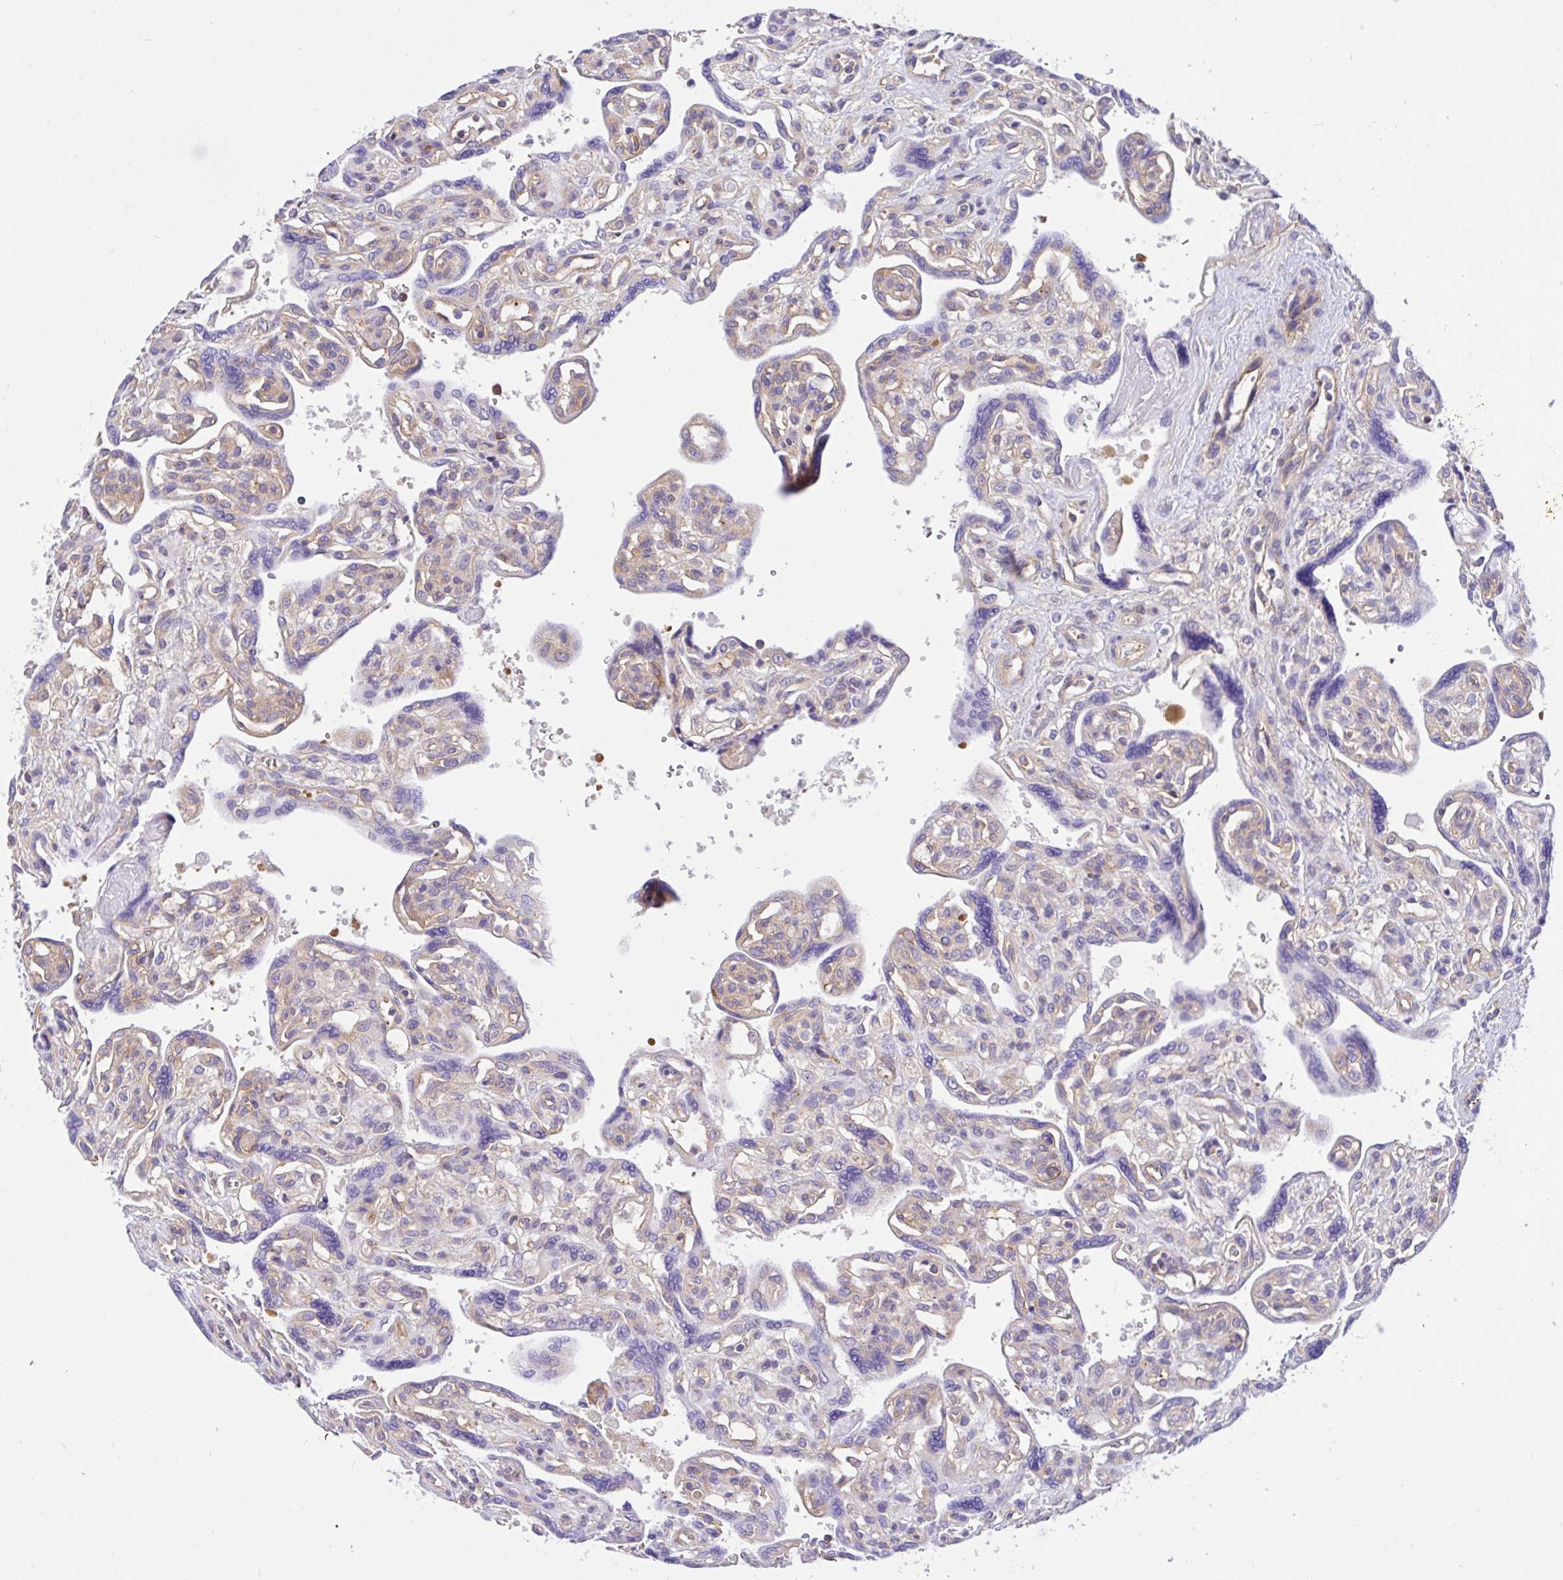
{"staining": {"intensity": "moderate", "quantity": "<25%", "location": "cytoplasmic/membranous"}, "tissue": "placenta", "cell_type": "Decidual cells", "image_type": "normal", "snomed": [{"axis": "morphology", "description": "Normal tissue, NOS"}, {"axis": "topography", "description": "Placenta"}], "caption": "Unremarkable placenta demonstrates moderate cytoplasmic/membranous staining in about <25% of decidual cells Ihc stains the protein in brown and the nuclei are stained blue..", "gene": "GFPT2", "patient": {"sex": "female", "age": 39}}